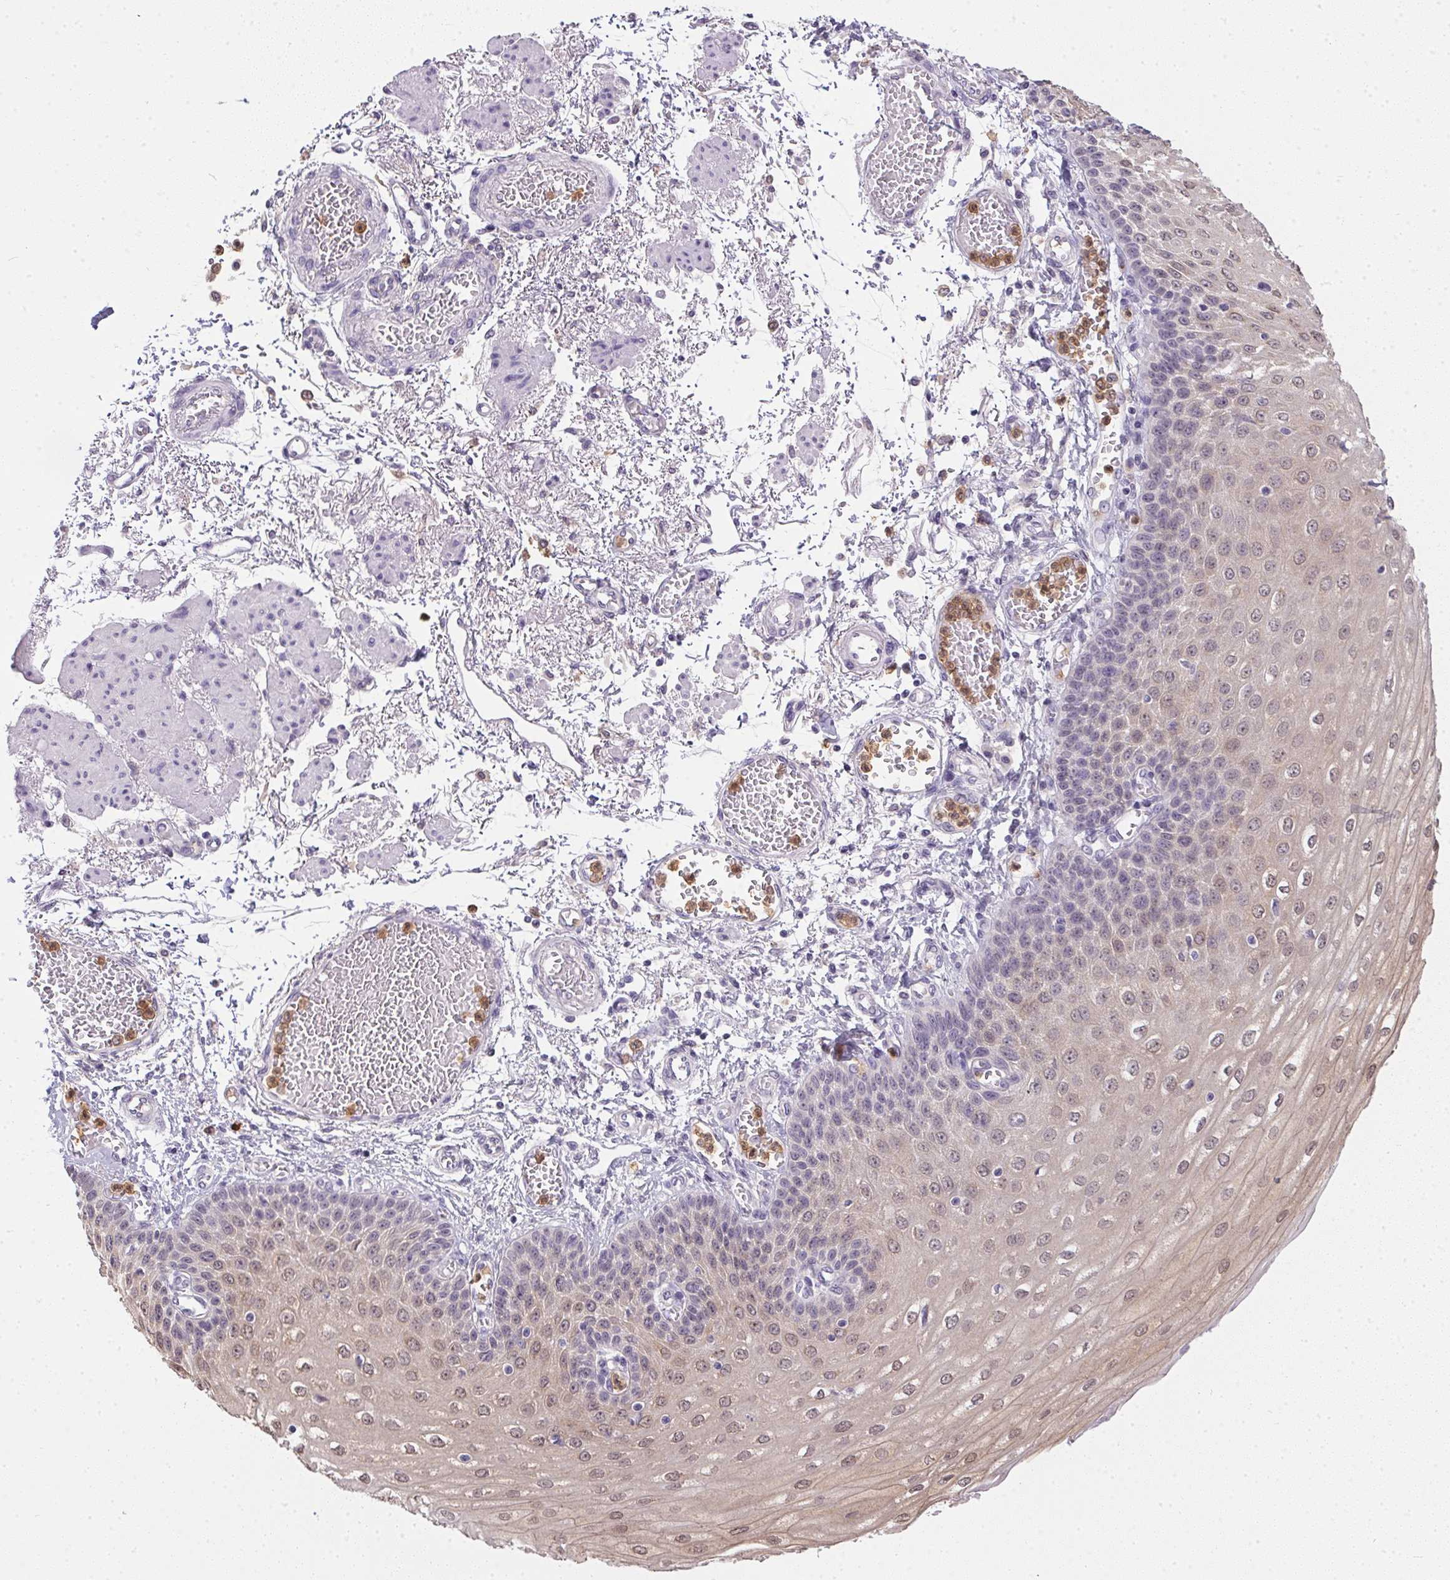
{"staining": {"intensity": "weak", "quantity": "25%-75%", "location": "cytoplasmic/membranous,nuclear"}, "tissue": "esophagus", "cell_type": "Squamous epithelial cells", "image_type": "normal", "snomed": [{"axis": "morphology", "description": "Normal tissue, NOS"}, {"axis": "morphology", "description": "Adenocarcinoma, NOS"}, {"axis": "topography", "description": "Esophagus"}], "caption": "Protein expression by immunohistochemistry demonstrates weak cytoplasmic/membranous,nuclear positivity in approximately 25%-75% of squamous epithelial cells in unremarkable esophagus. (IHC, brightfield microscopy, high magnification).", "gene": "DNAJC5G", "patient": {"sex": "male", "age": 81}}